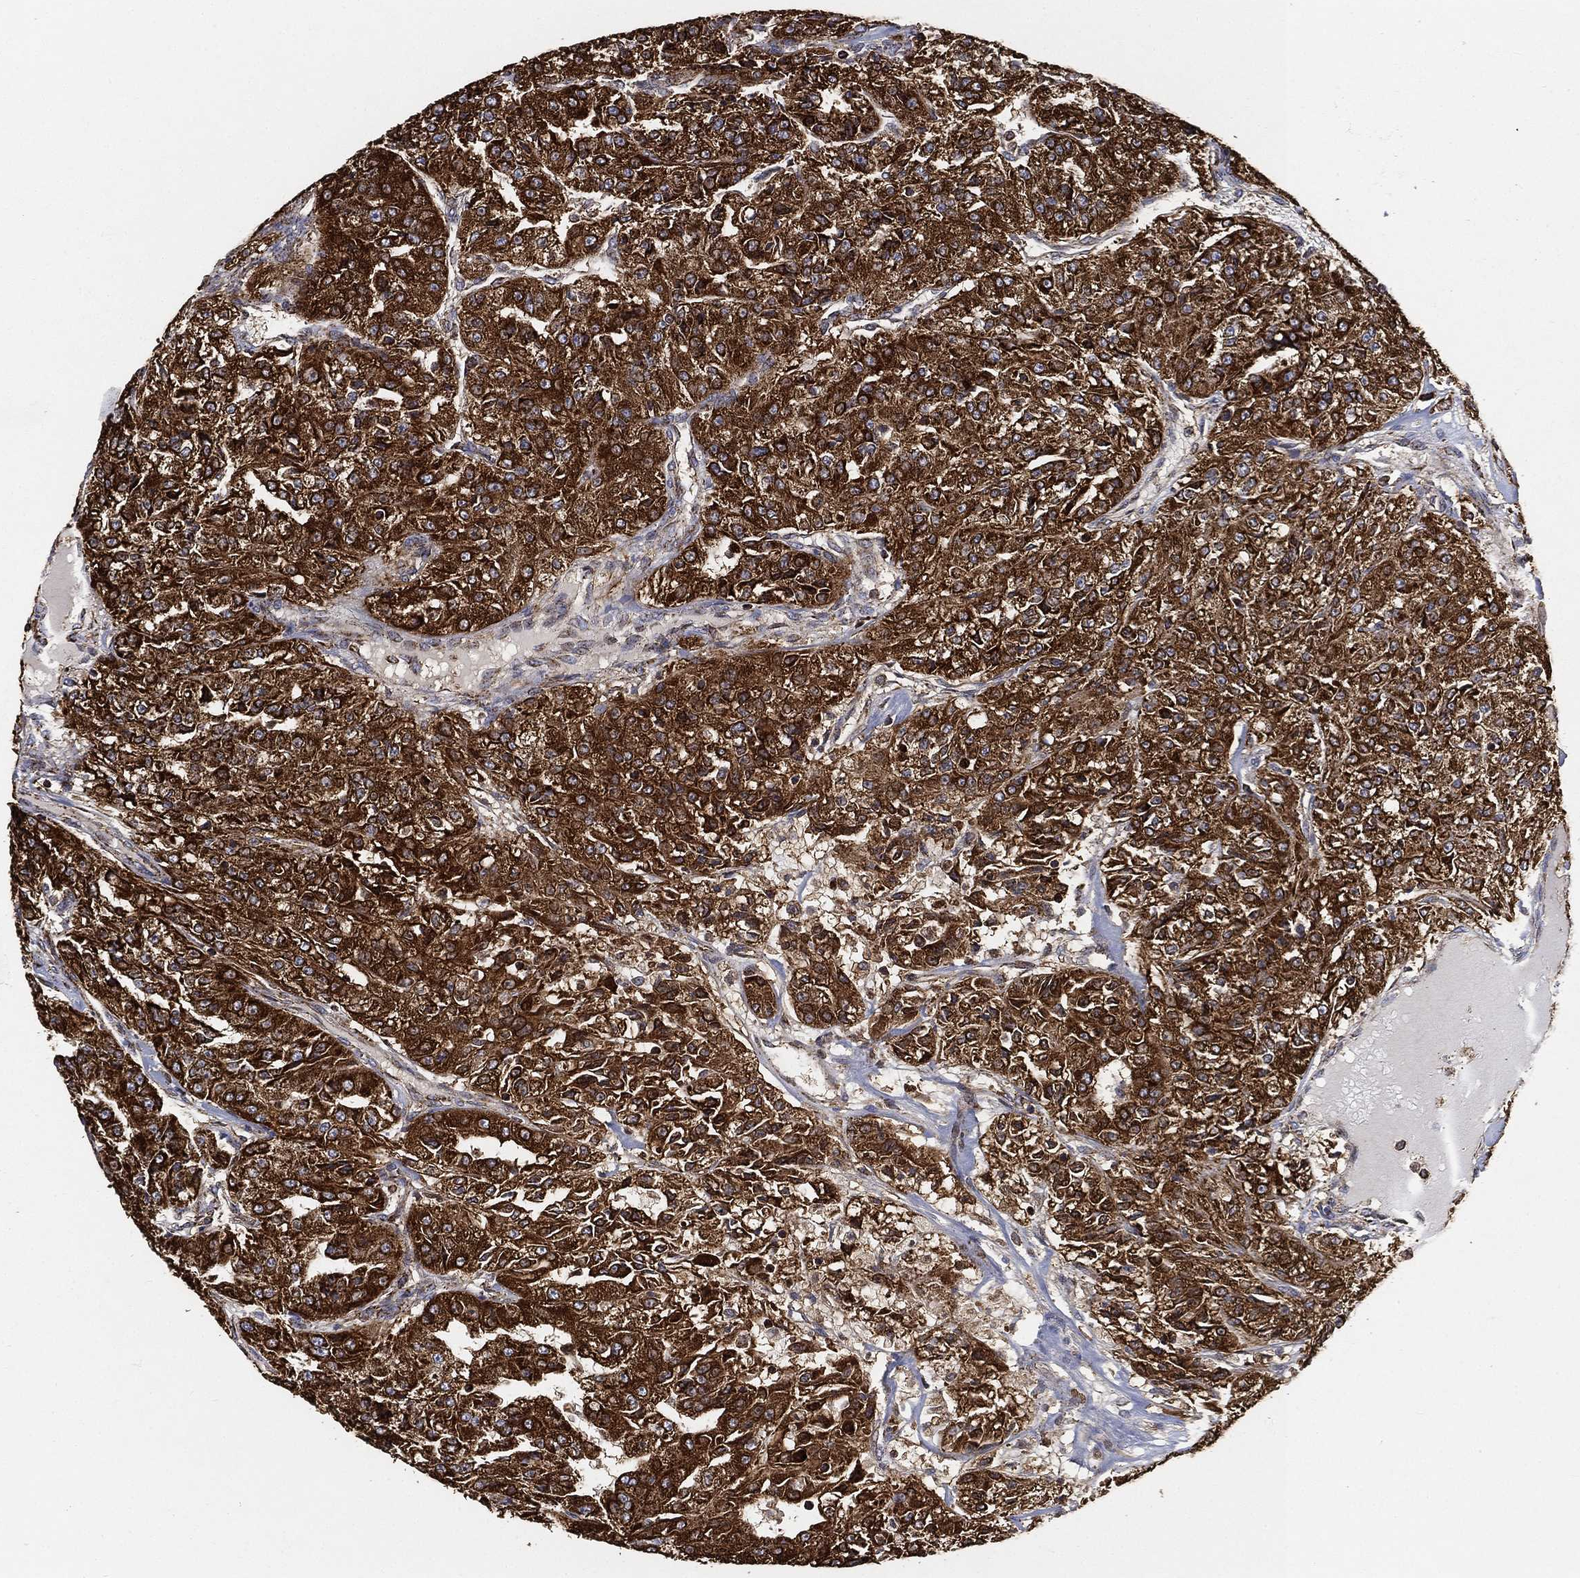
{"staining": {"intensity": "strong", "quantity": ">75%", "location": "cytoplasmic/membranous"}, "tissue": "renal cancer", "cell_type": "Tumor cells", "image_type": "cancer", "snomed": [{"axis": "morphology", "description": "Adenocarcinoma, NOS"}, {"axis": "topography", "description": "Kidney"}], "caption": "This micrograph shows renal cancer stained with immunohistochemistry to label a protein in brown. The cytoplasmic/membranous of tumor cells show strong positivity for the protein. Nuclei are counter-stained blue.", "gene": "SLC38A7", "patient": {"sex": "female", "age": 63}}